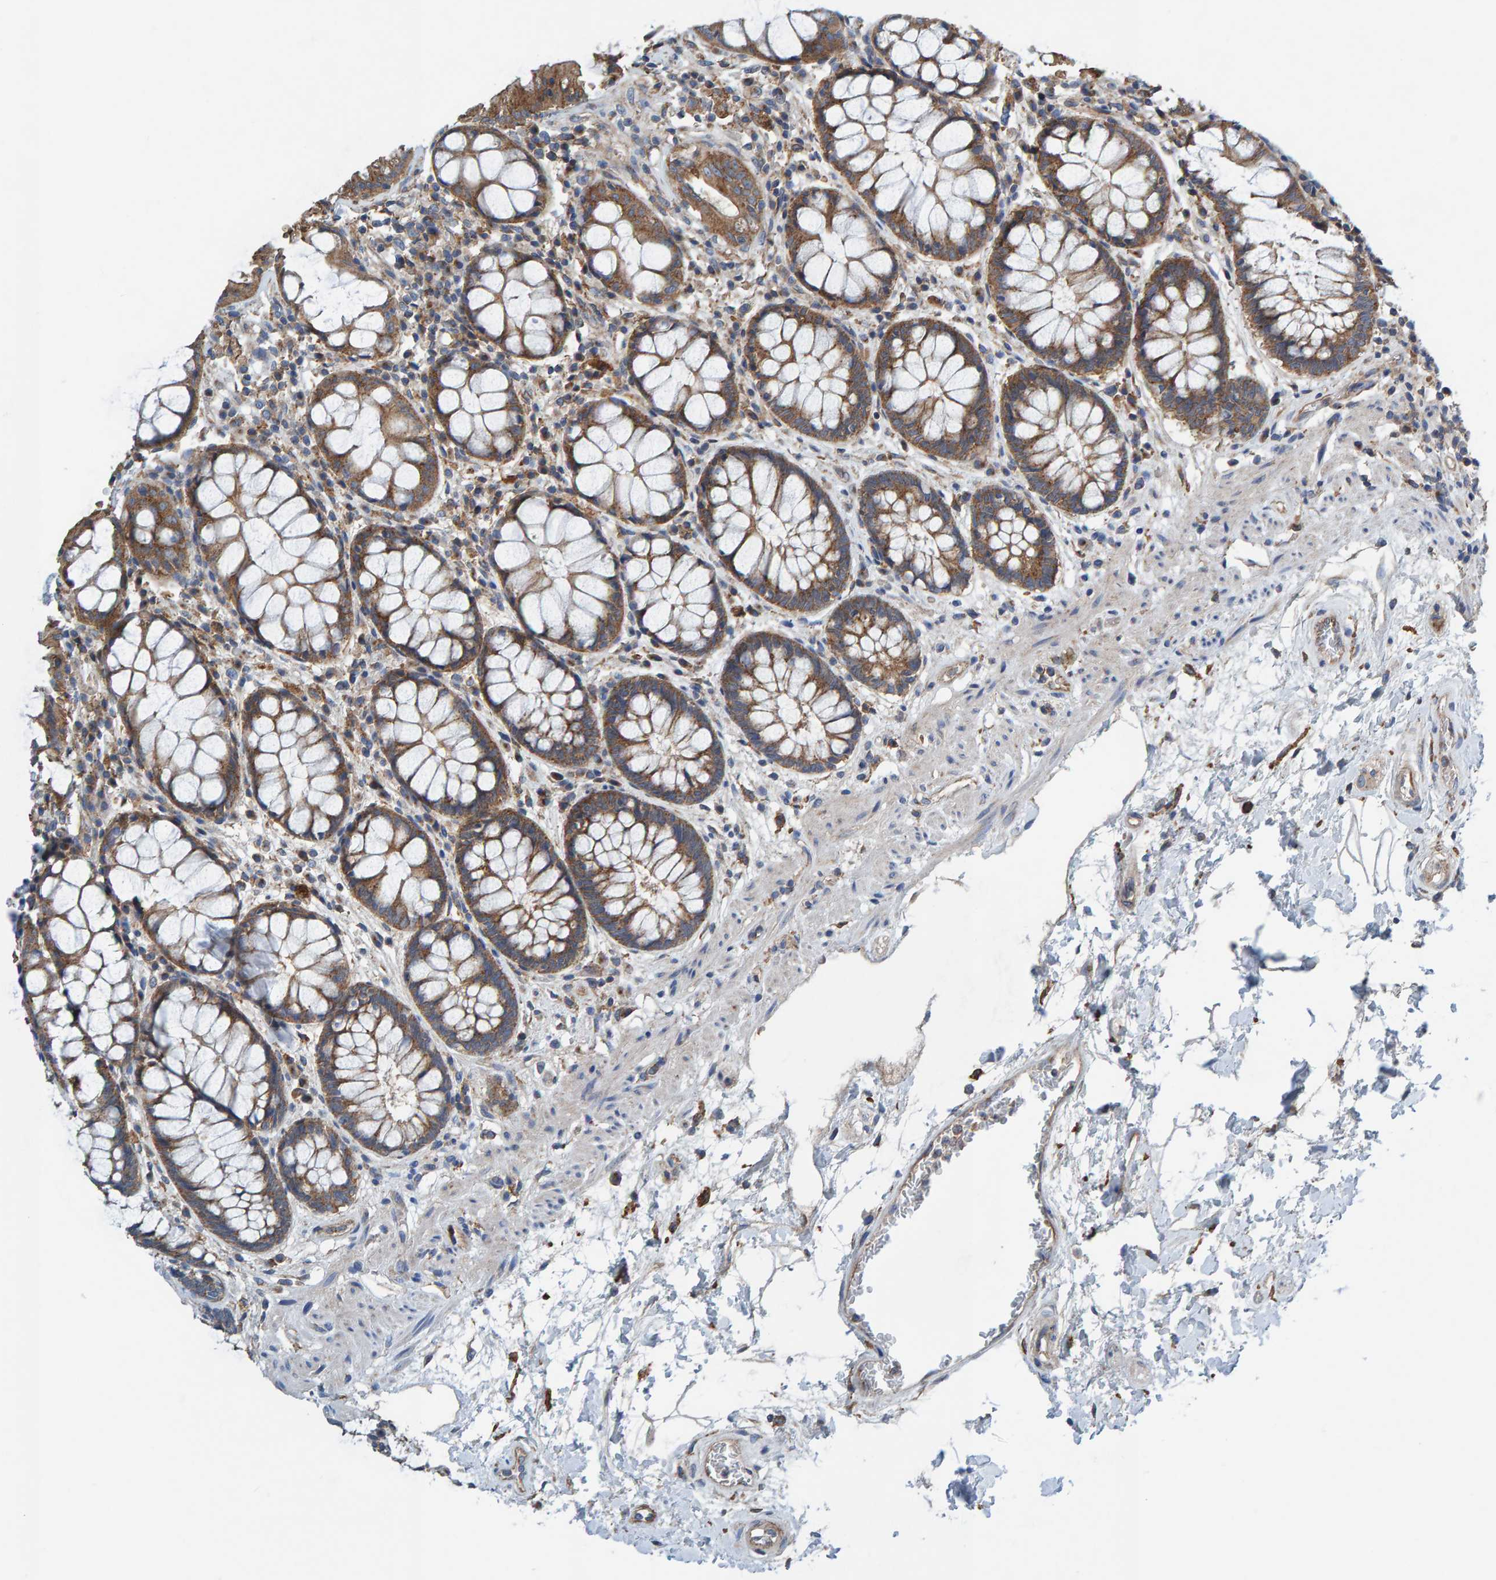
{"staining": {"intensity": "moderate", "quantity": ">75%", "location": "cytoplasmic/membranous"}, "tissue": "rectum", "cell_type": "Glandular cells", "image_type": "normal", "snomed": [{"axis": "morphology", "description": "Normal tissue, NOS"}, {"axis": "topography", "description": "Rectum"}], "caption": "Immunohistochemical staining of benign rectum demonstrates medium levels of moderate cytoplasmic/membranous staining in about >75% of glandular cells. (DAB (3,3'-diaminobenzidine) IHC with brightfield microscopy, high magnification).", "gene": "MKLN1", "patient": {"sex": "male", "age": 64}}